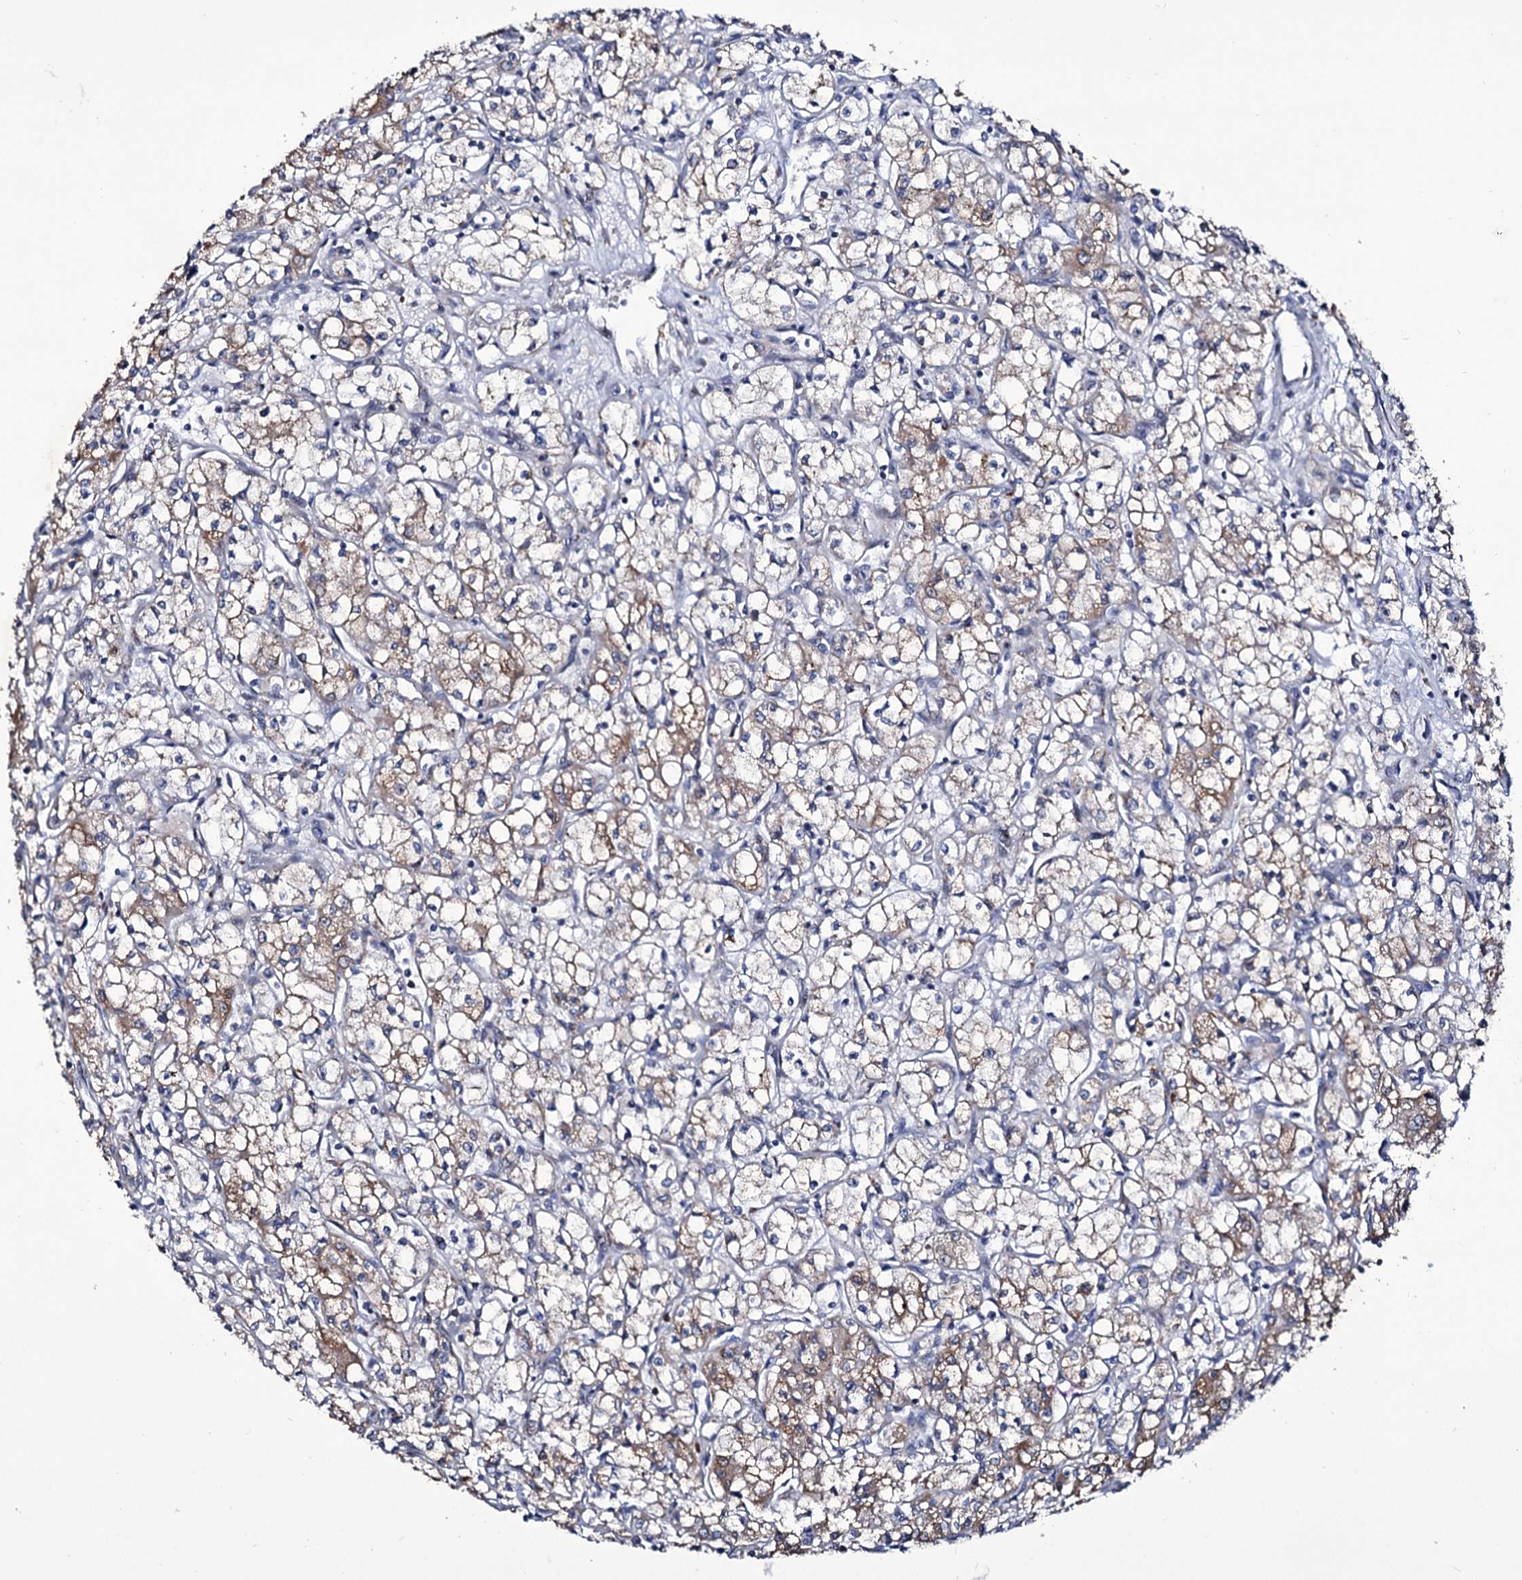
{"staining": {"intensity": "weak", "quantity": "25%-75%", "location": "cytoplasmic/membranous"}, "tissue": "renal cancer", "cell_type": "Tumor cells", "image_type": "cancer", "snomed": [{"axis": "morphology", "description": "Adenocarcinoma, NOS"}, {"axis": "topography", "description": "Kidney"}], "caption": "Renal cancer stained for a protein (brown) displays weak cytoplasmic/membranous positive staining in approximately 25%-75% of tumor cells.", "gene": "TUBGCP5", "patient": {"sex": "male", "age": 59}}